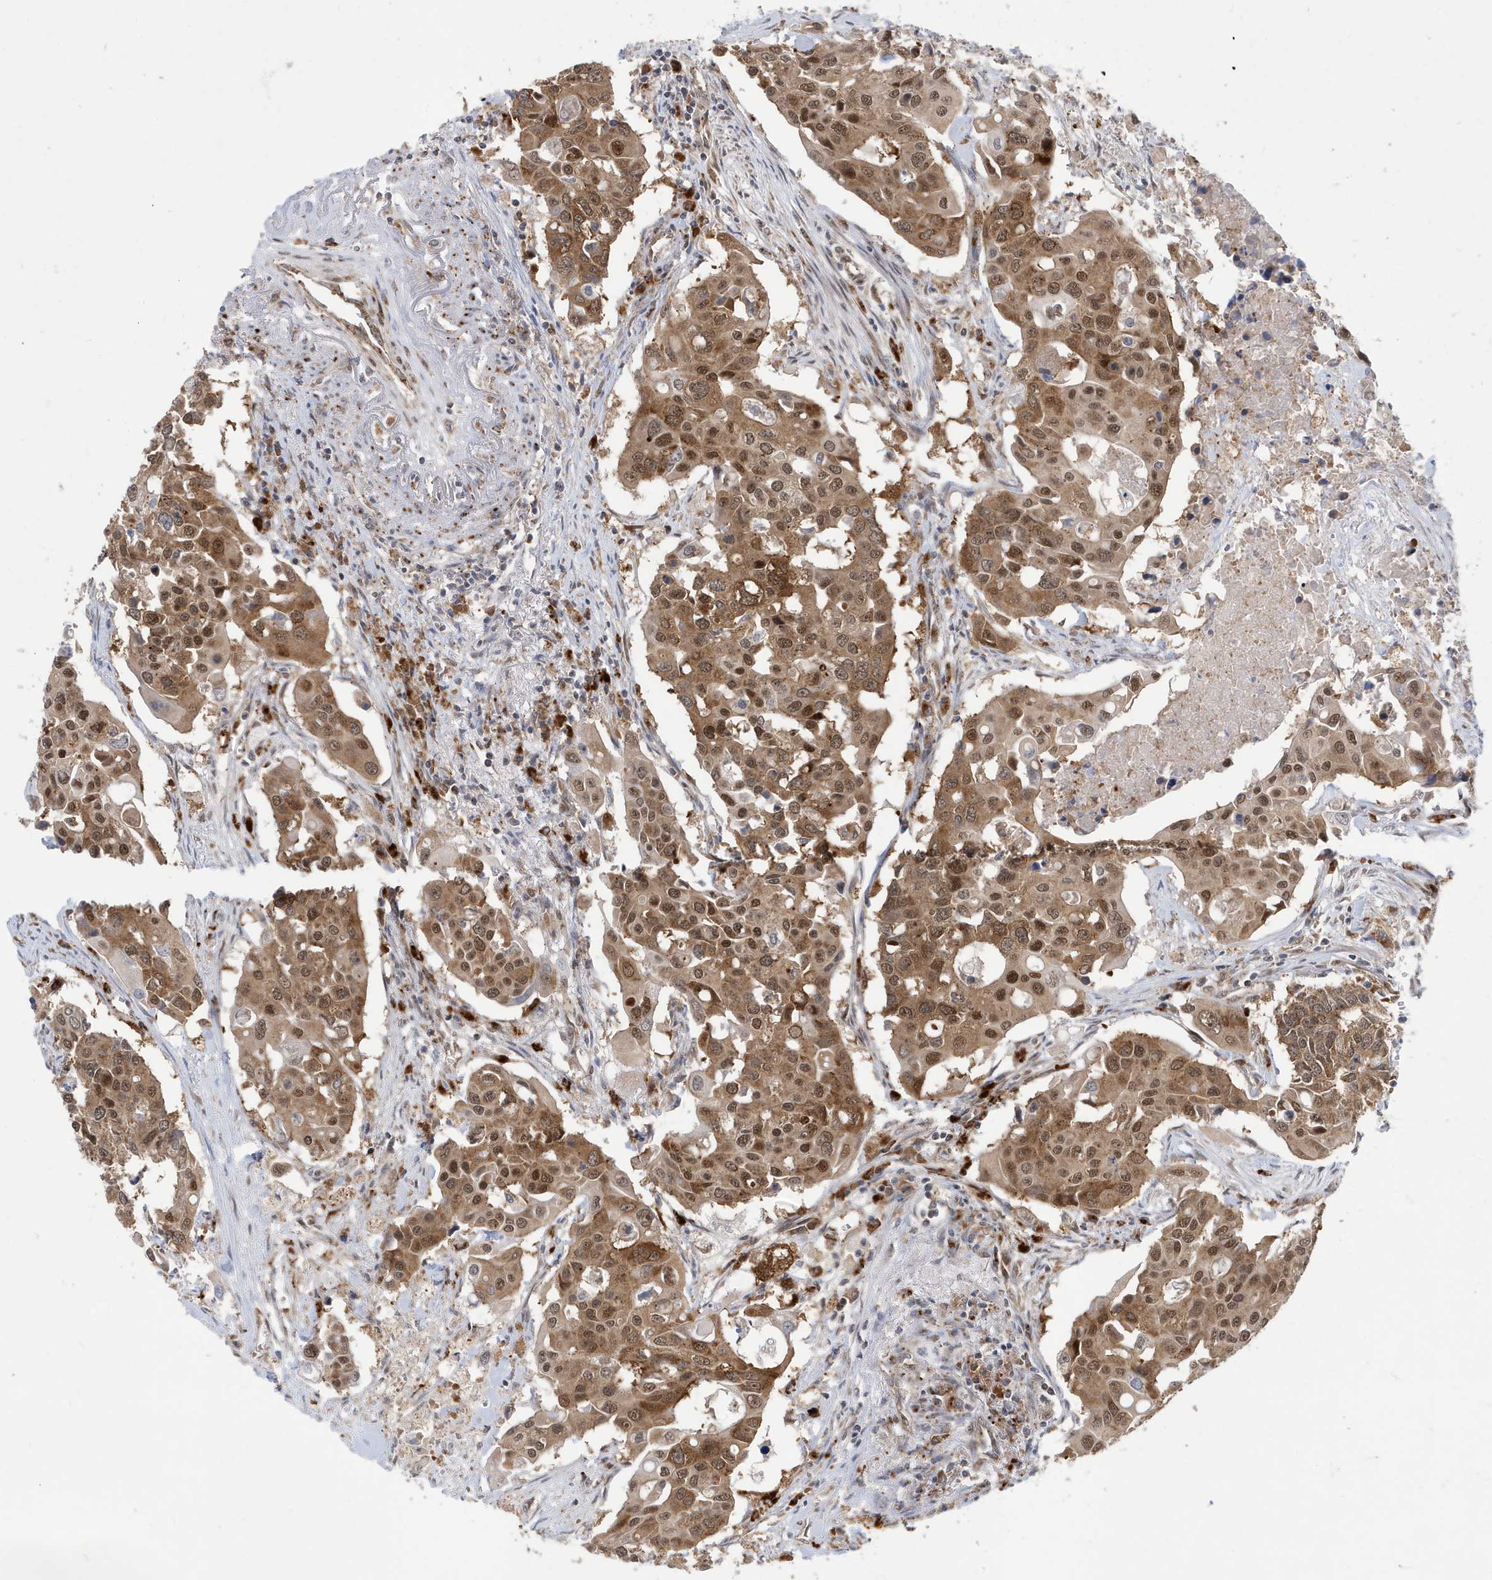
{"staining": {"intensity": "moderate", "quantity": ">75%", "location": "cytoplasmic/membranous,nuclear"}, "tissue": "colorectal cancer", "cell_type": "Tumor cells", "image_type": "cancer", "snomed": [{"axis": "morphology", "description": "Adenocarcinoma, NOS"}, {"axis": "topography", "description": "Colon"}], "caption": "IHC histopathology image of neoplastic tissue: colorectal adenocarcinoma stained using immunohistochemistry (IHC) exhibits medium levels of moderate protein expression localized specifically in the cytoplasmic/membranous and nuclear of tumor cells, appearing as a cytoplasmic/membranous and nuclear brown color.", "gene": "ZNF507", "patient": {"sex": "male", "age": 77}}